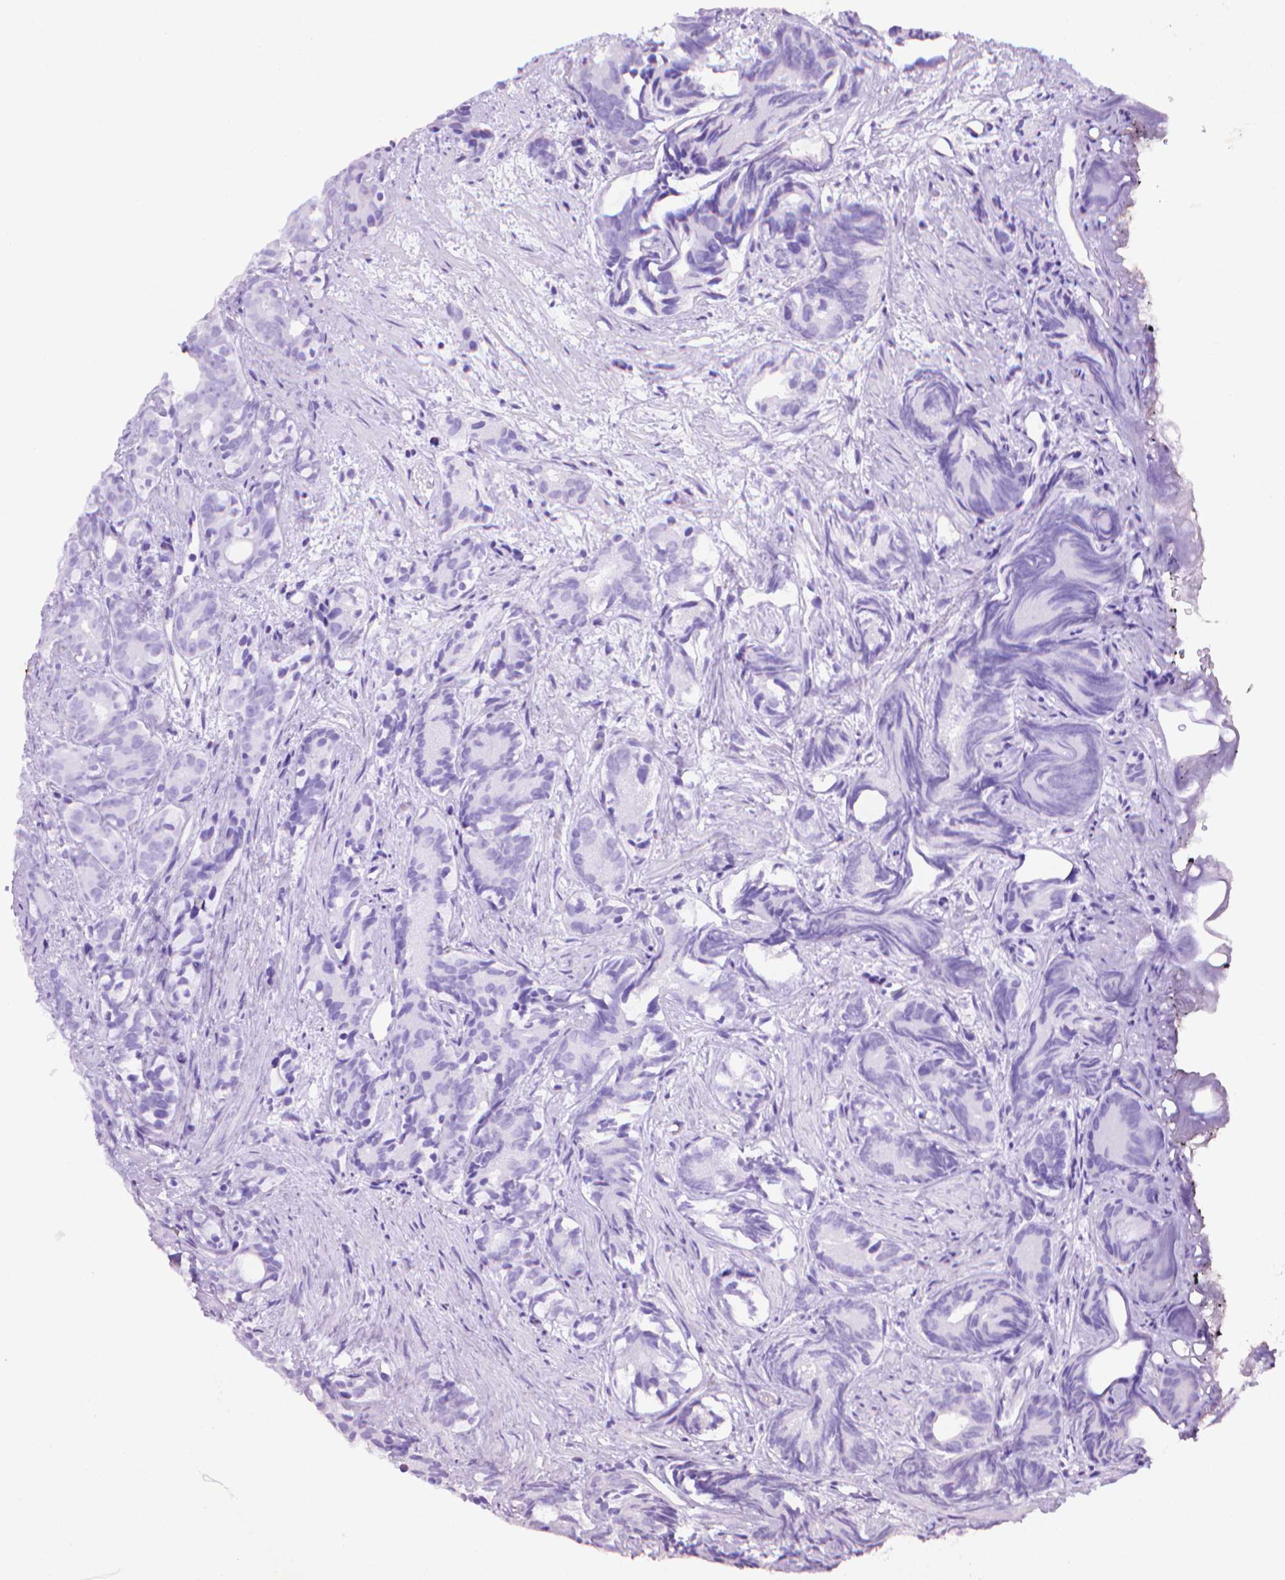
{"staining": {"intensity": "negative", "quantity": "none", "location": "none"}, "tissue": "prostate cancer", "cell_type": "Tumor cells", "image_type": "cancer", "snomed": [{"axis": "morphology", "description": "Adenocarcinoma, High grade"}, {"axis": "topography", "description": "Prostate"}], "caption": "Tumor cells are negative for protein expression in human adenocarcinoma (high-grade) (prostate).", "gene": "MUC1", "patient": {"sex": "male", "age": 84}}